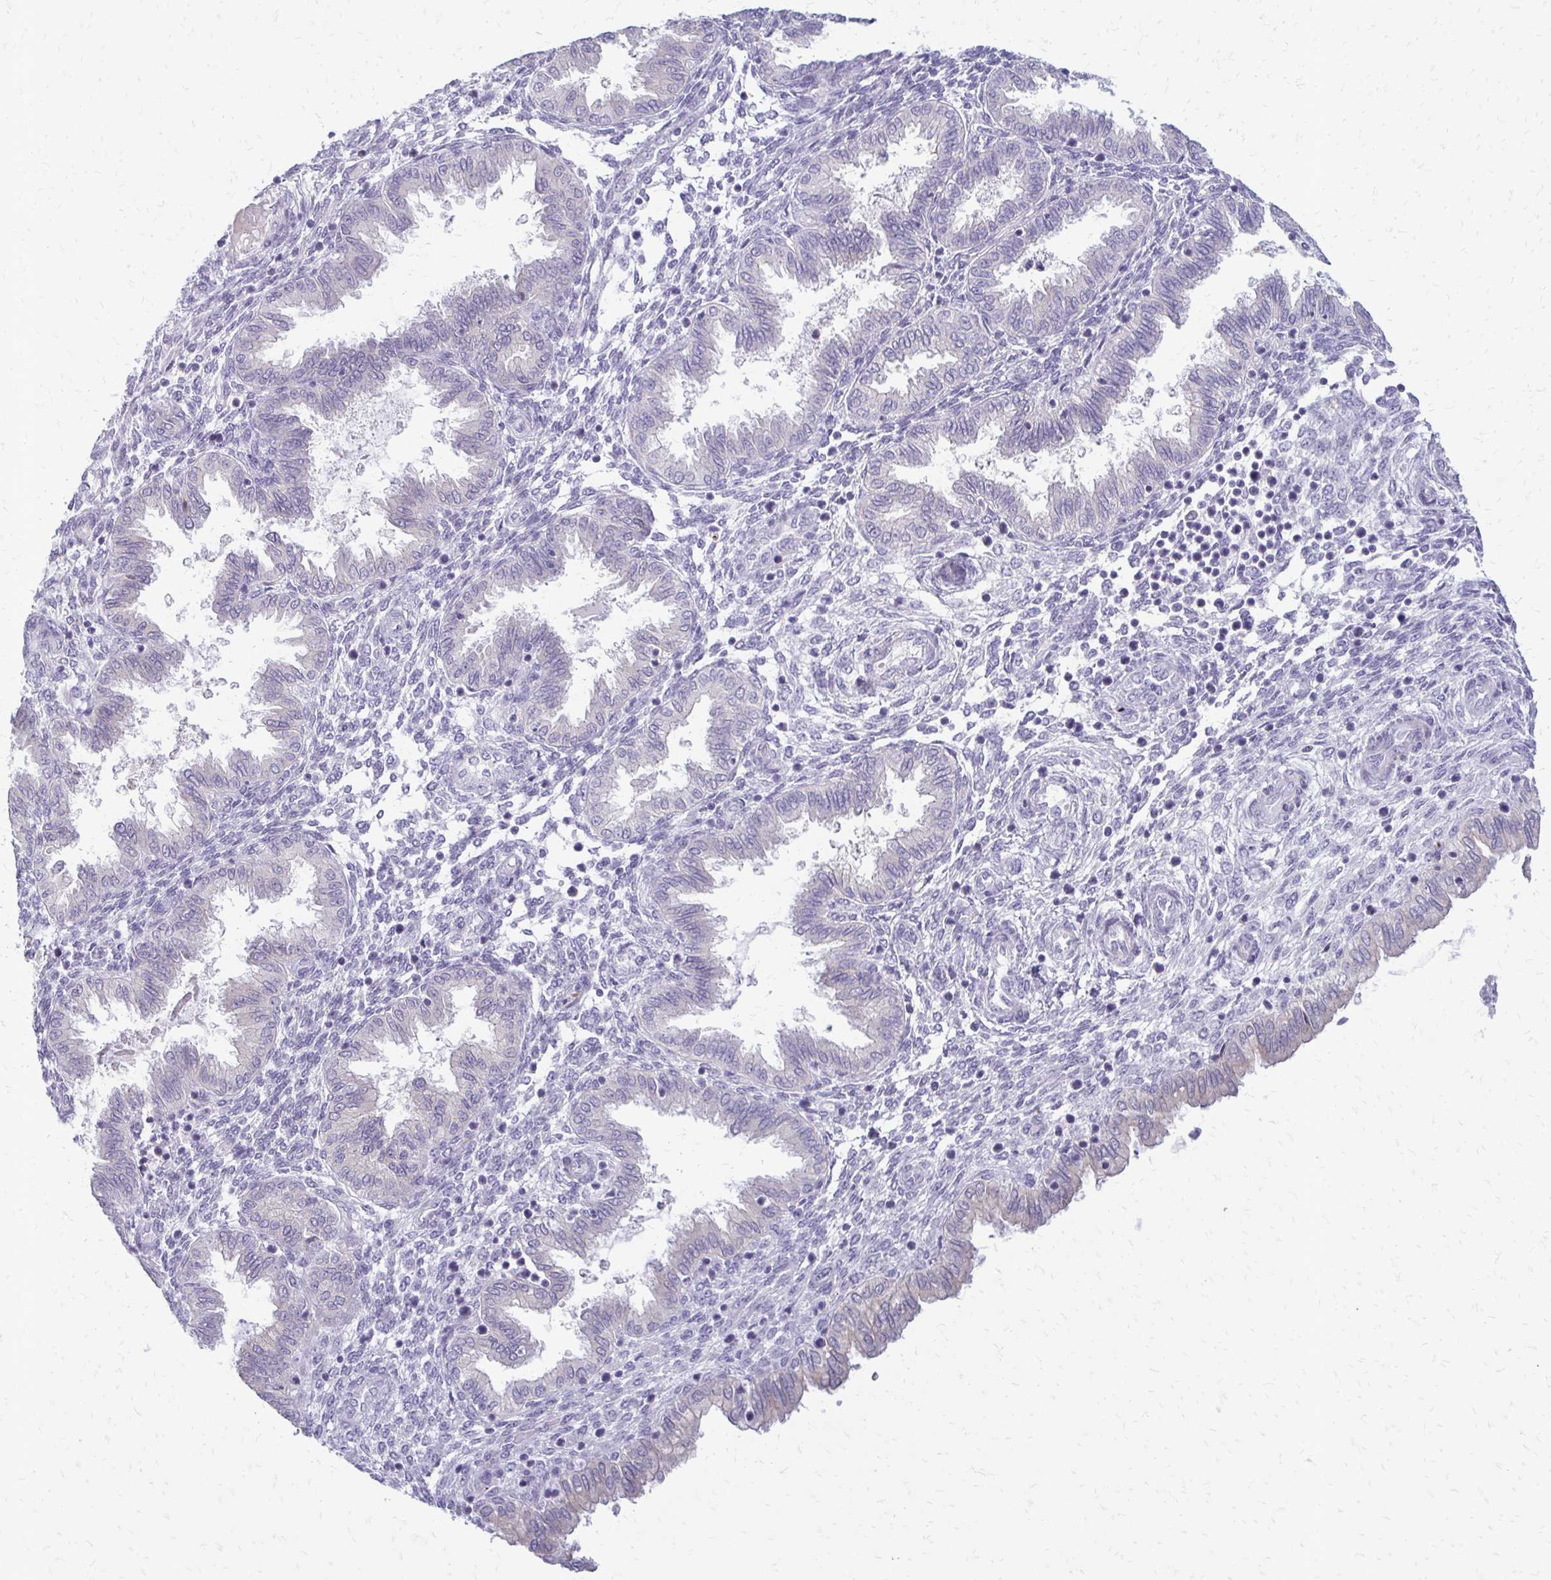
{"staining": {"intensity": "negative", "quantity": "none", "location": "none"}, "tissue": "endometrium", "cell_type": "Cells in endometrial stroma", "image_type": "normal", "snomed": [{"axis": "morphology", "description": "Normal tissue, NOS"}, {"axis": "topography", "description": "Endometrium"}], "caption": "The histopathology image shows no significant positivity in cells in endometrial stroma of endometrium.", "gene": "EPYC", "patient": {"sex": "female", "age": 33}}